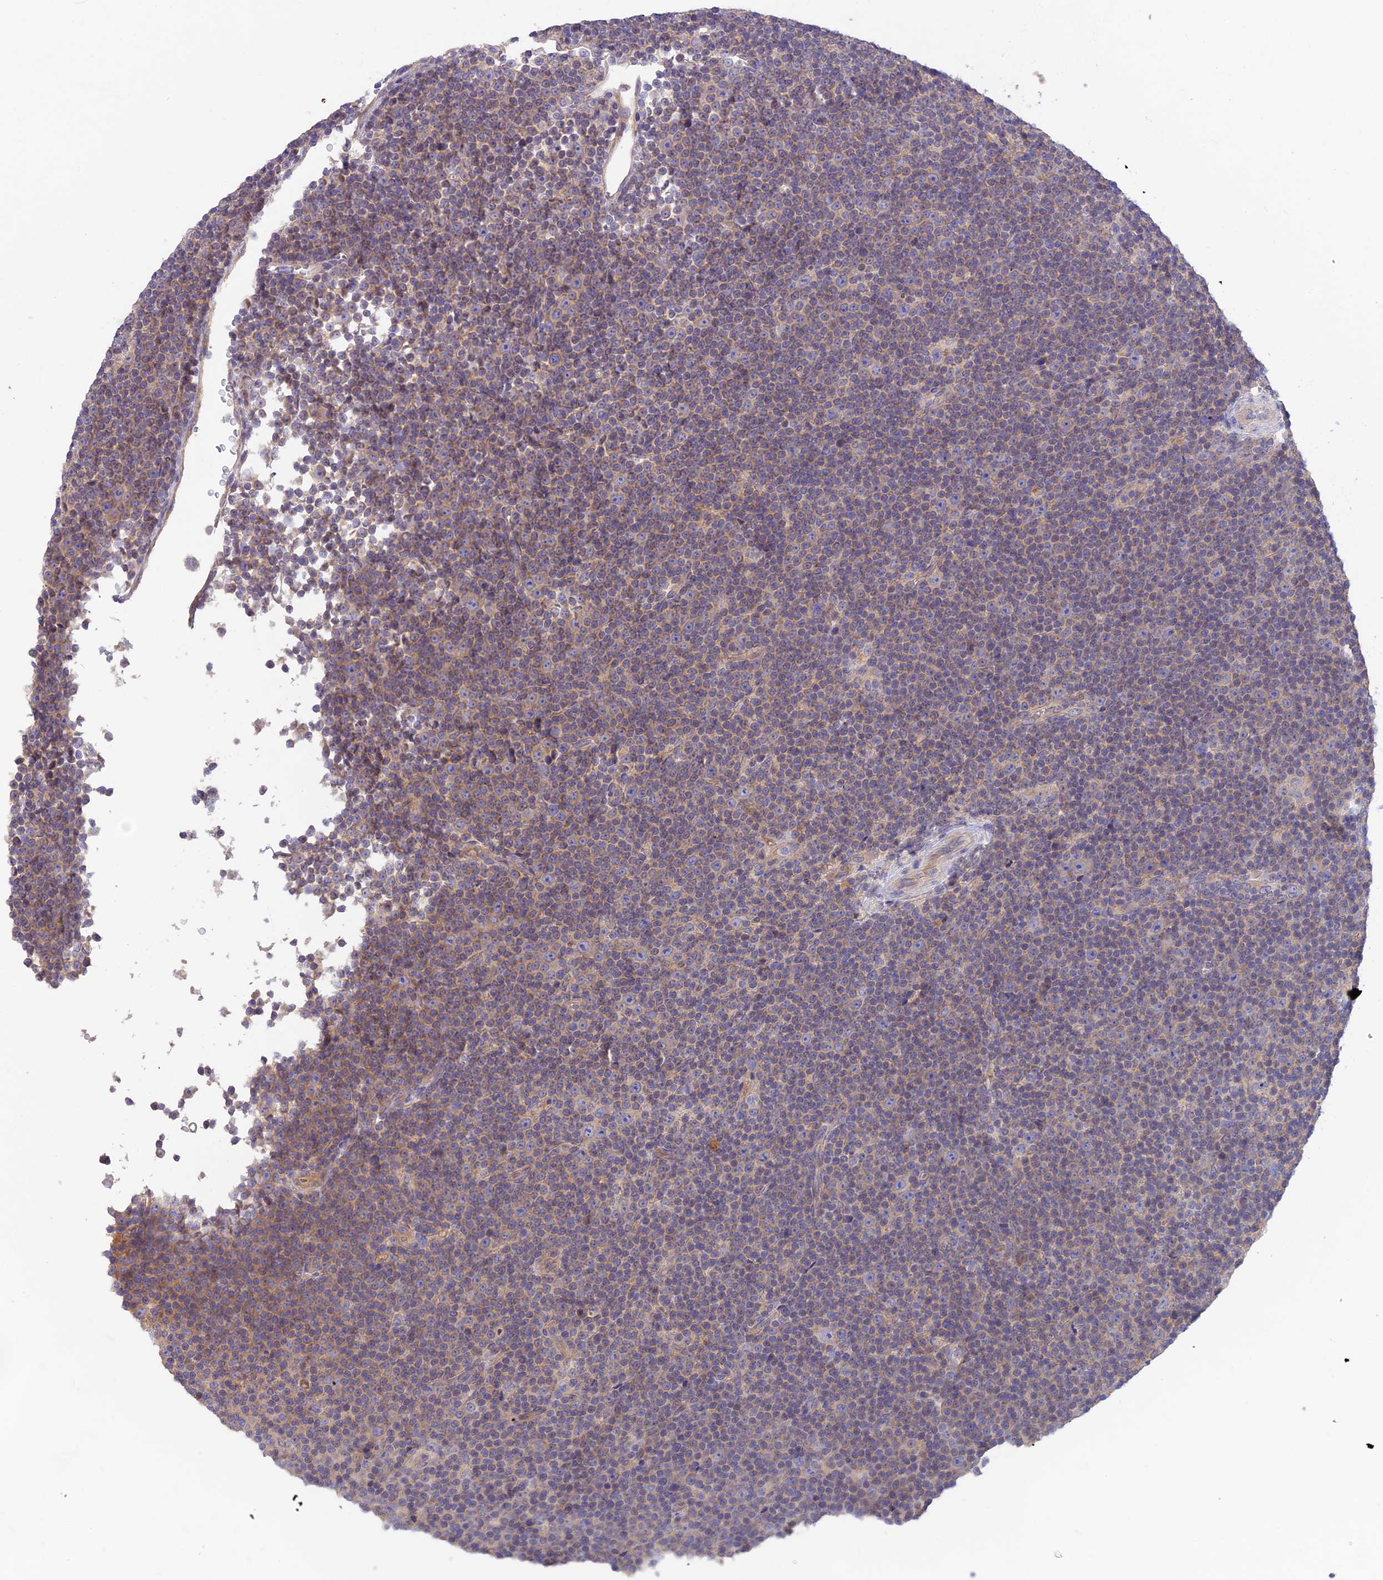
{"staining": {"intensity": "moderate", "quantity": "25%-75%", "location": "cytoplasmic/membranous"}, "tissue": "lymphoma", "cell_type": "Tumor cells", "image_type": "cancer", "snomed": [{"axis": "morphology", "description": "Malignant lymphoma, non-Hodgkin's type, Low grade"}, {"axis": "topography", "description": "Lymph node"}], "caption": "Immunohistochemical staining of lymphoma shows moderate cytoplasmic/membranous protein expression in about 25%-75% of tumor cells. (Brightfield microscopy of DAB IHC at high magnification).", "gene": "PZP", "patient": {"sex": "female", "age": 67}}